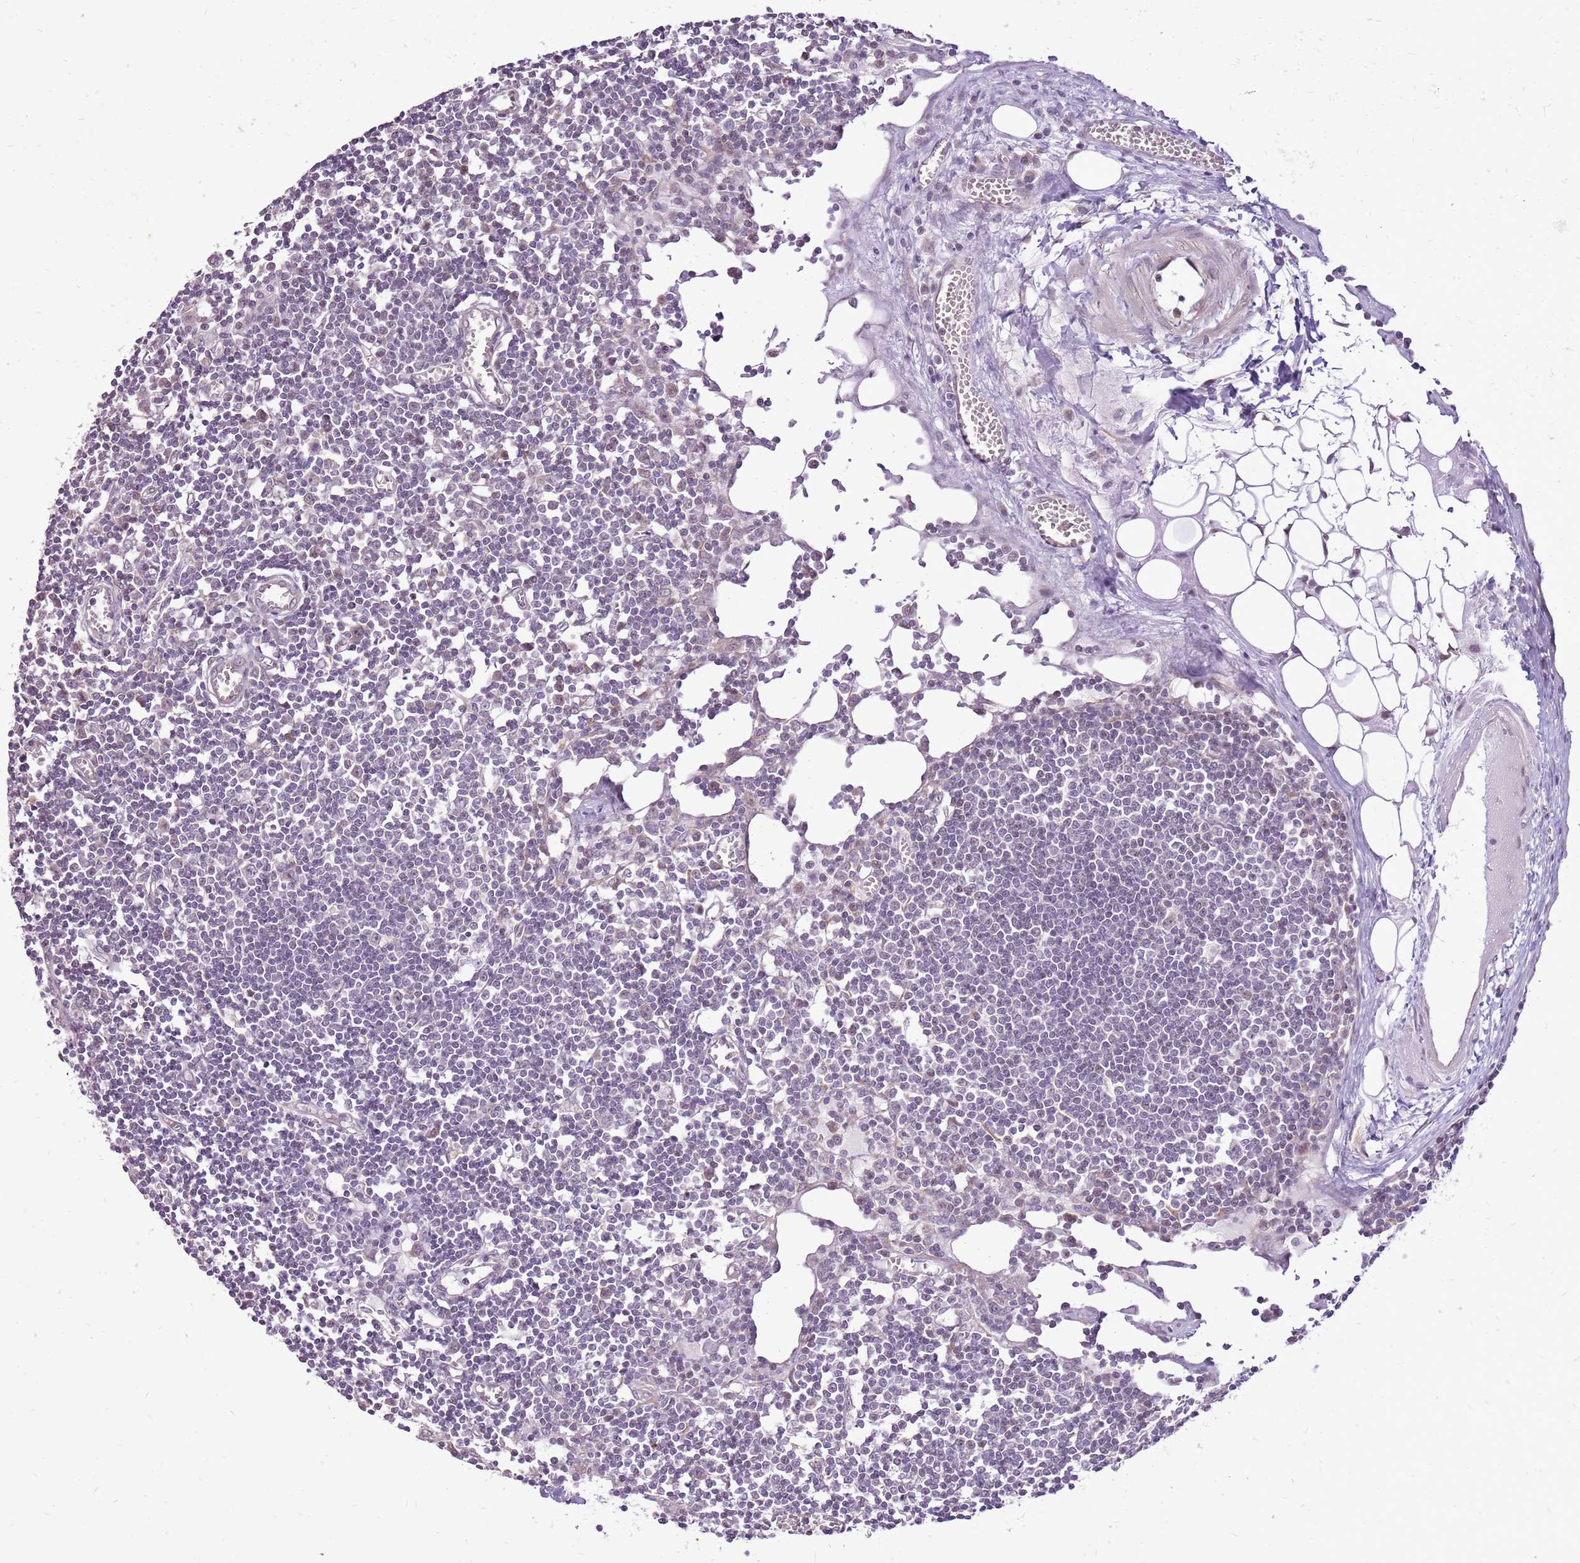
{"staining": {"intensity": "negative", "quantity": "none", "location": "none"}, "tissue": "lymph node", "cell_type": "Germinal center cells", "image_type": "normal", "snomed": [{"axis": "morphology", "description": "Normal tissue, NOS"}, {"axis": "topography", "description": "Lymph node"}], "caption": "Lymph node stained for a protein using IHC exhibits no positivity germinal center cells.", "gene": "UGGT2", "patient": {"sex": "female", "age": 11}}